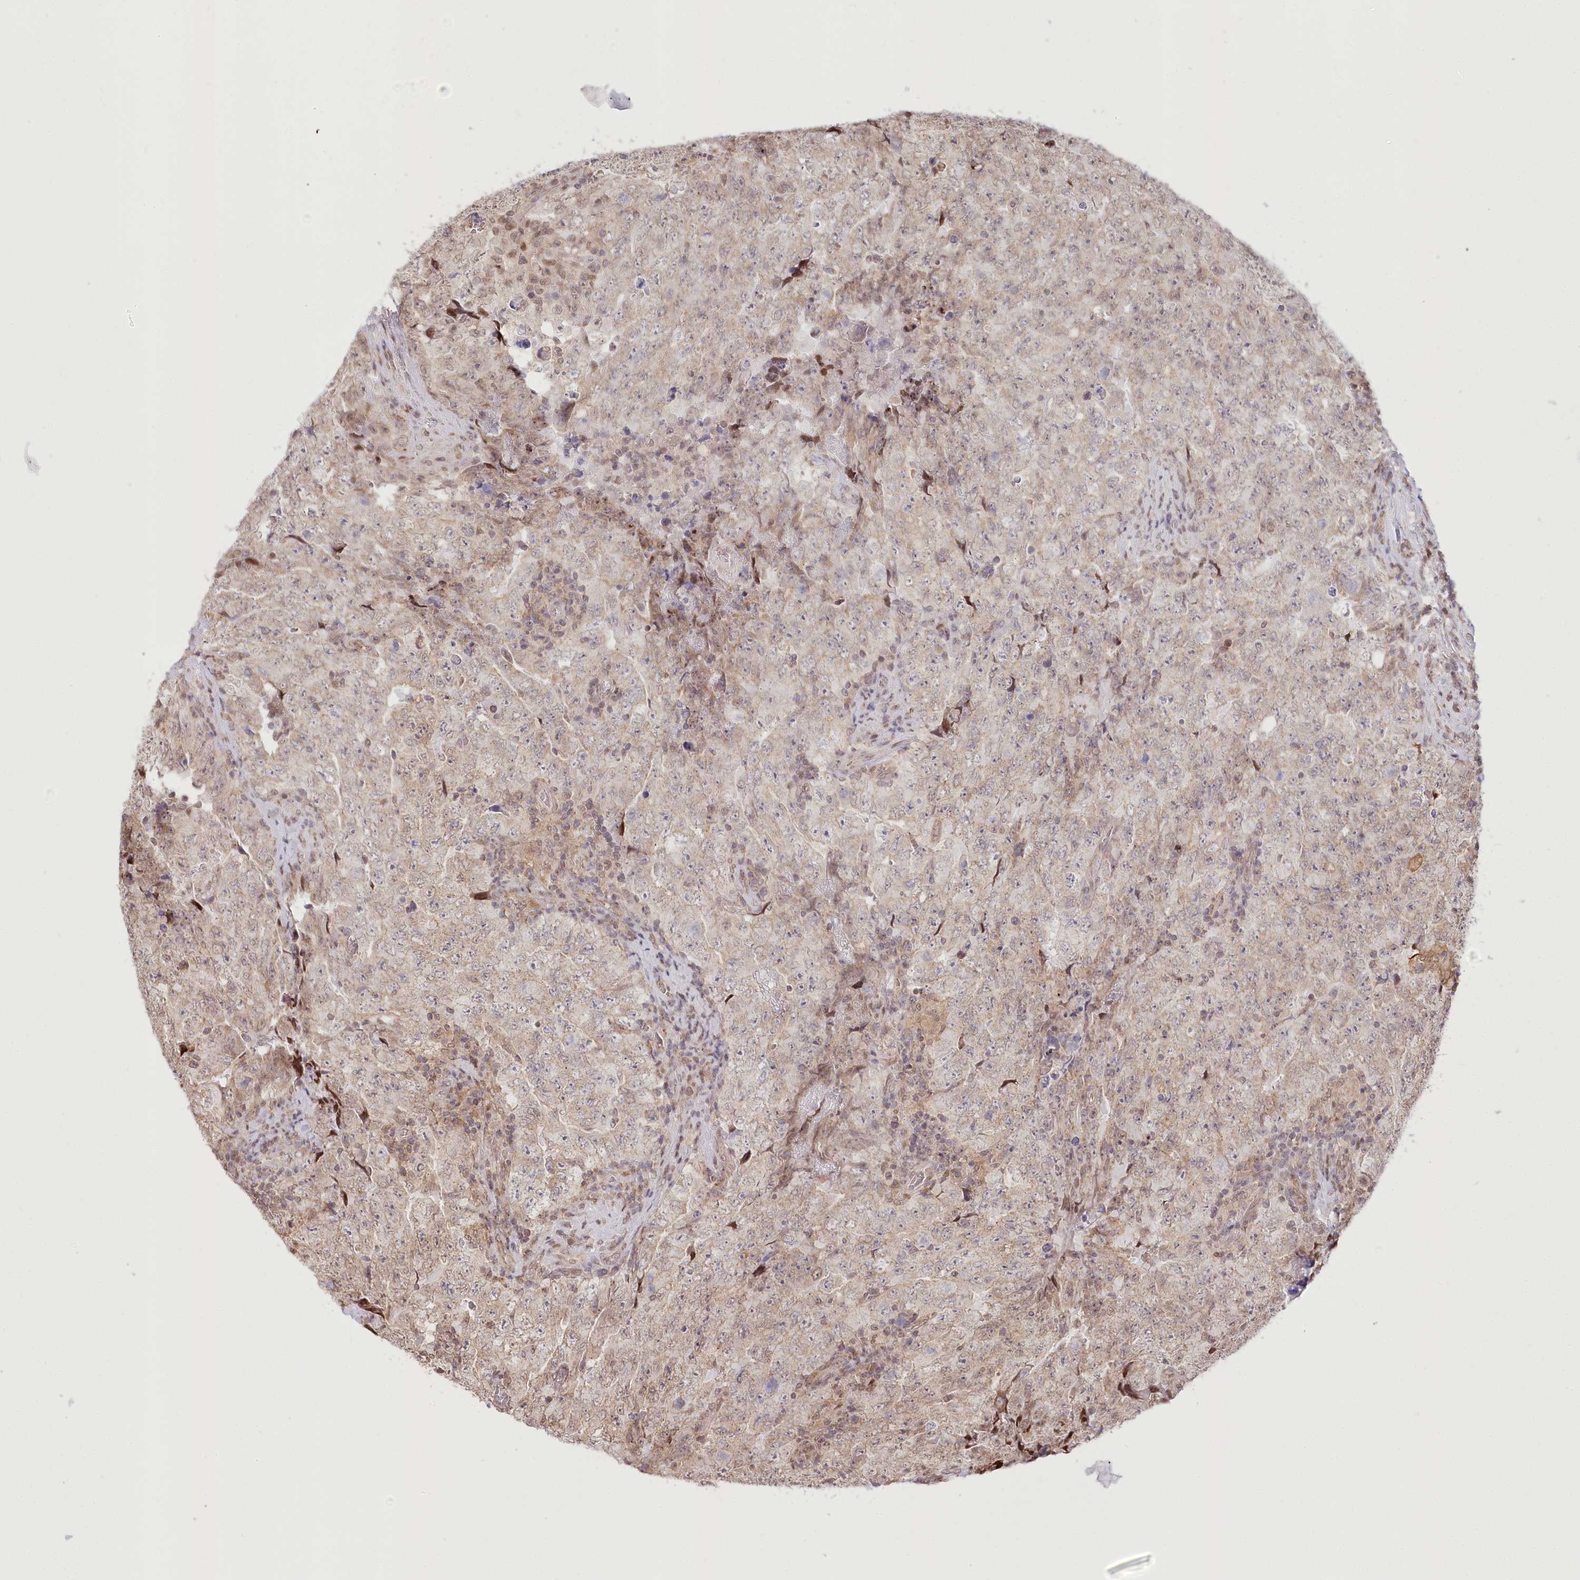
{"staining": {"intensity": "weak", "quantity": "25%-75%", "location": "cytoplasmic/membranous"}, "tissue": "testis cancer", "cell_type": "Tumor cells", "image_type": "cancer", "snomed": [{"axis": "morphology", "description": "Carcinoma, Embryonal, NOS"}, {"axis": "topography", "description": "Testis"}], "caption": "The immunohistochemical stain labels weak cytoplasmic/membranous staining in tumor cells of testis cancer (embryonal carcinoma) tissue.", "gene": "PYURF", "patient": {"sex": "male", "age": 26}}